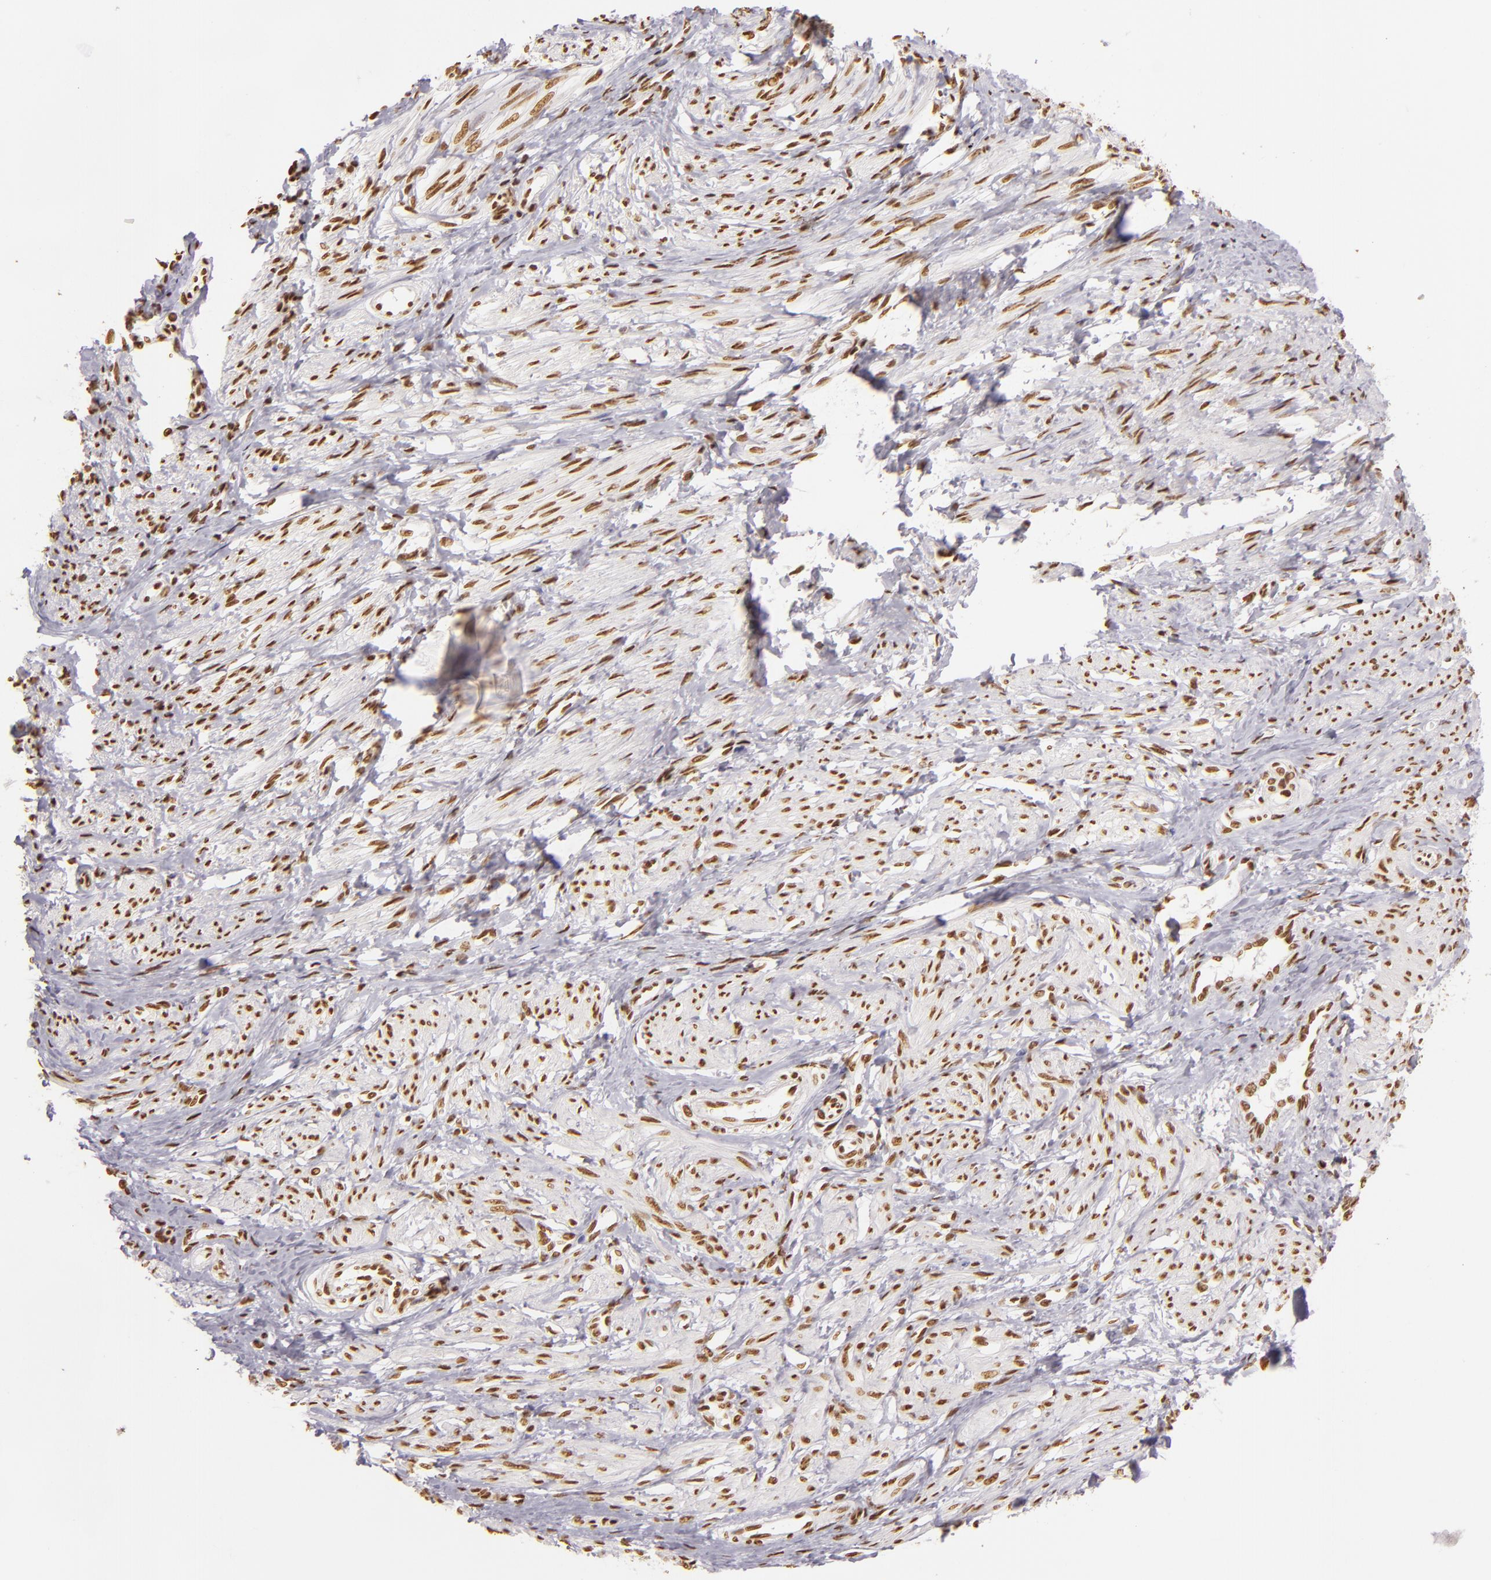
{"staining": {"intensity": "moderate", "quantity": ">75%", "location": "nuclear"}, "tissue": "smooth muscle", "cell_type": "Smooth muscle cells", "image_type": "normal", "snomed": [{"axis": "morphology", "description": "Normal tissue, NOS"}, {"axis": "topography", "description": "Smooth muscle"}, {"axis": "topography", "description": "Uterus"}], "caption": "Immunohistochemical staining of unremarkable human smooth muscle reveals moderate nuclear protein positivity in about >75% of smooth muscle cells.", "gene": "PAPOLA", "patient": {"sex": "female", "age": 39}}